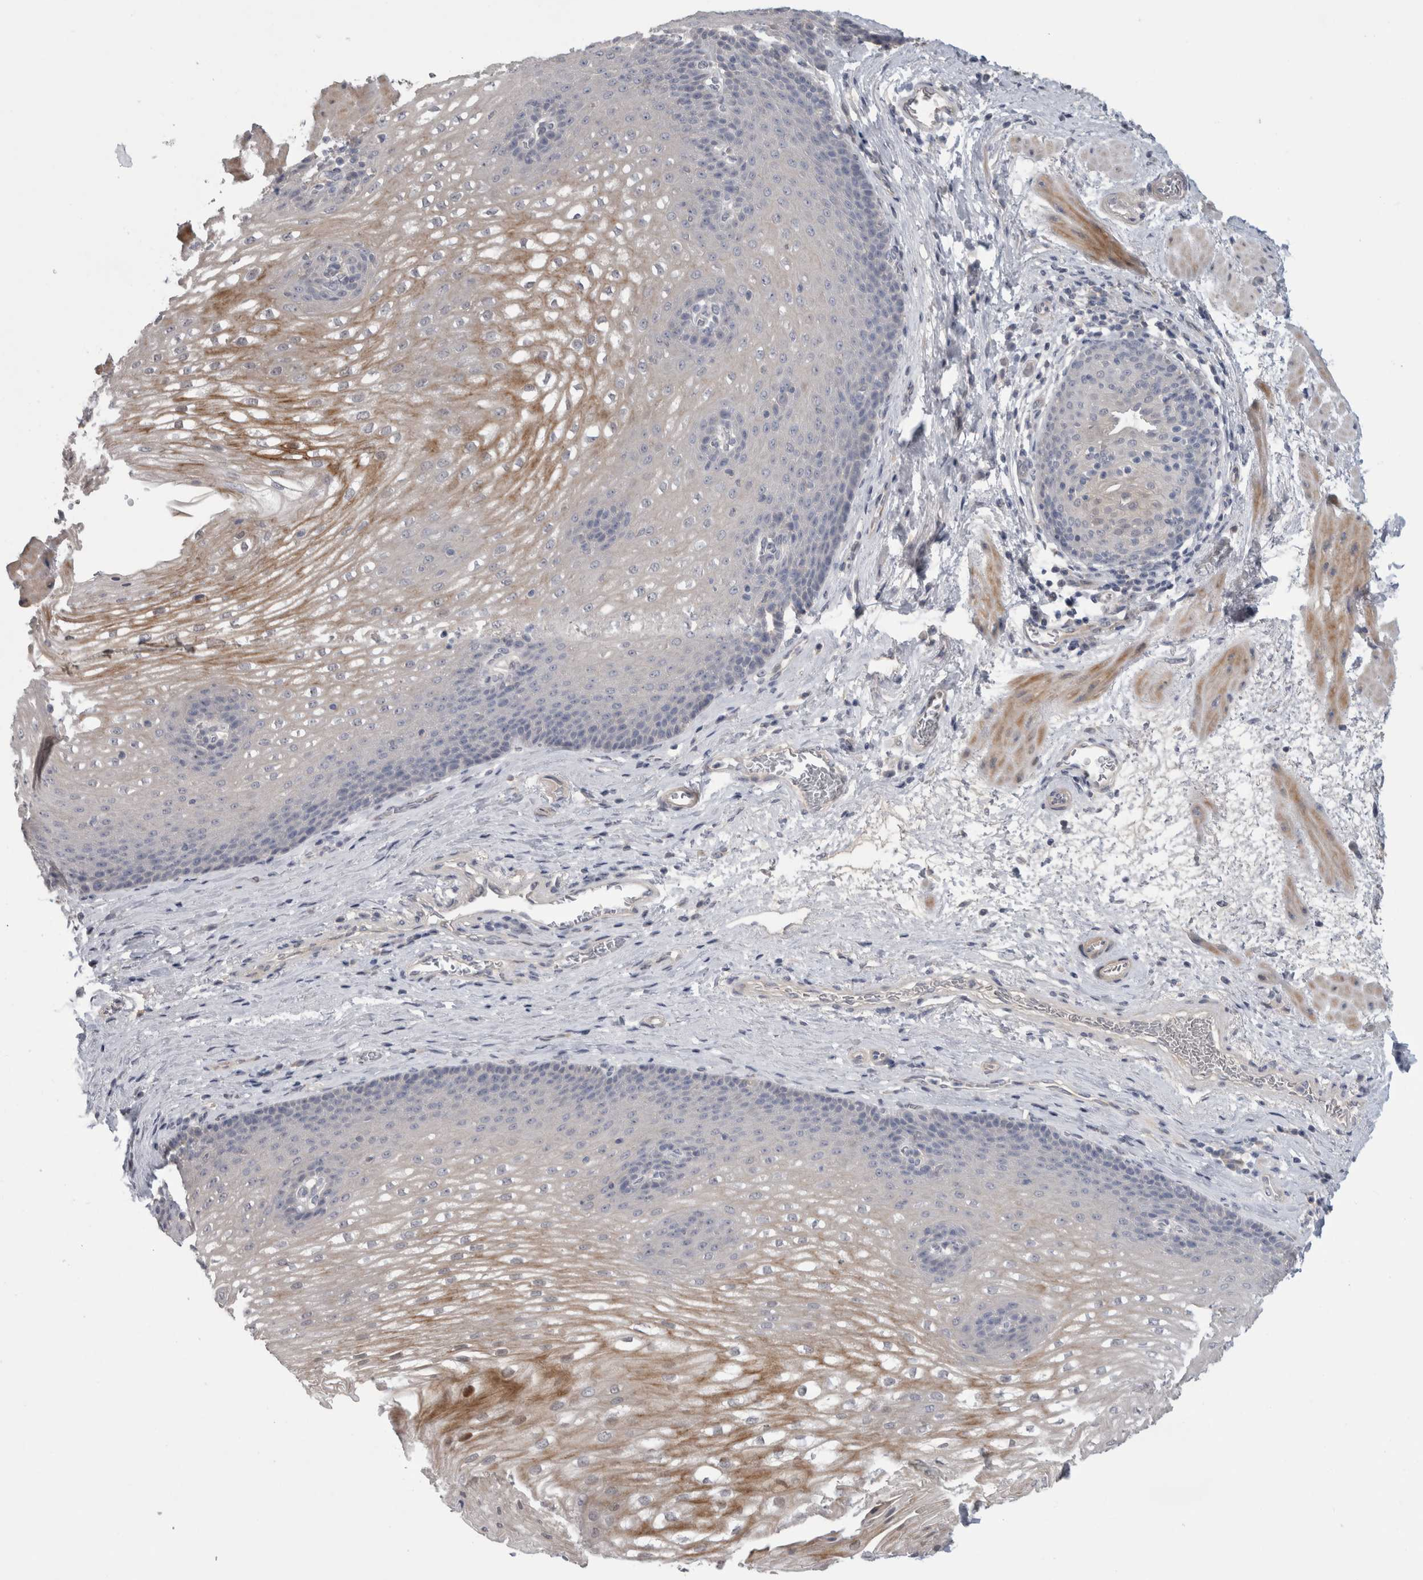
{"staining": {"intensity": "moderate", "quantity": "<25%", "location": "cytoplasmic/membranous"}, "tissue": "esophagus", "cell_type": "Squamous epithelial cells", "image_type": "normal", "snomed": [{"axis": "morphology", "description": "Normal tissue, NOS"}, {"axis": "topography", "description": "Esophagus"}], "caption": "Squamous epithelial cells reveal low levels of moderate cytoplasmic/membranous staining in about <25% of cells in unremarkable human esophagus.", "gene": "ADAM2", "patient": {"sex": "male", "age": 48}}